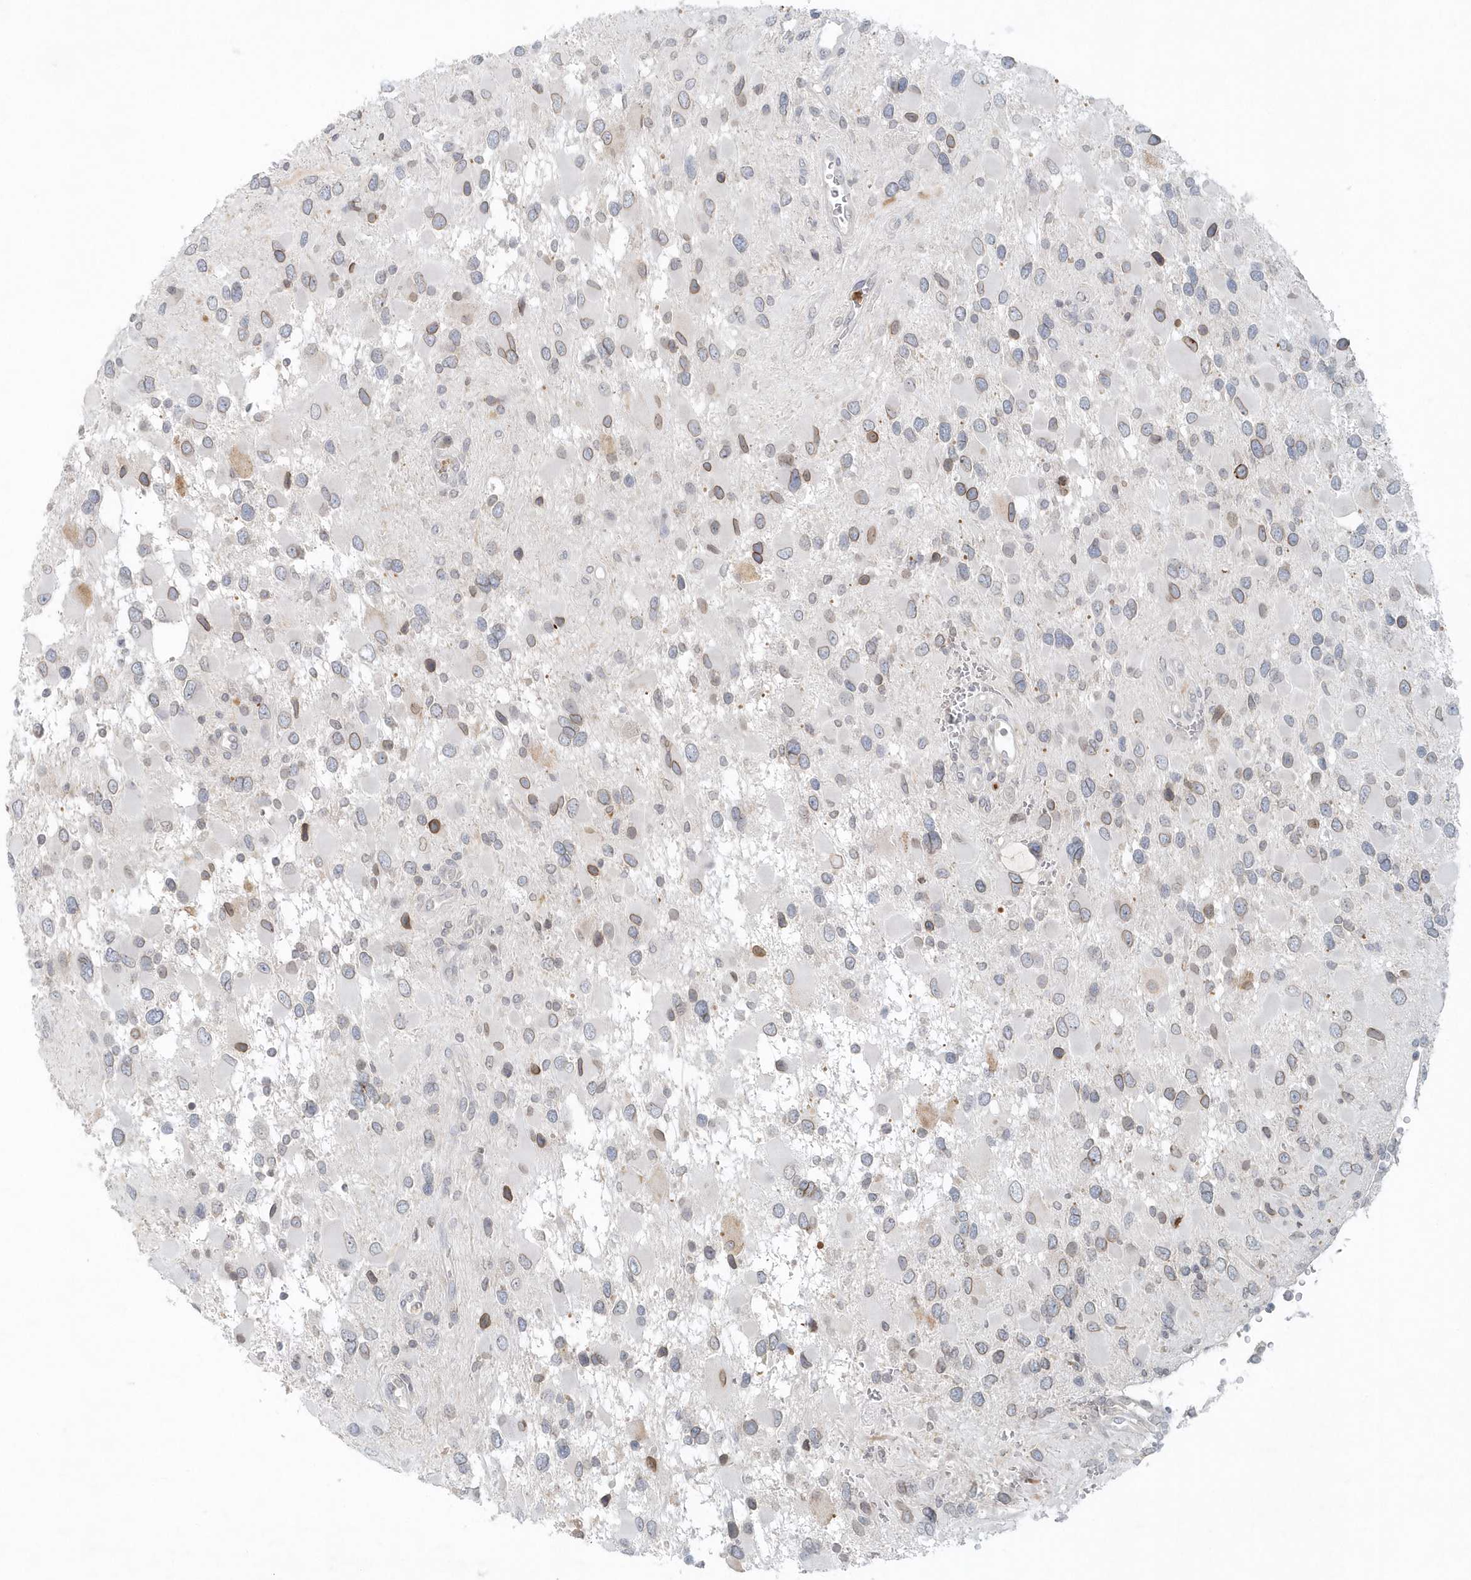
{"staining": {"intensity": "weak", "quantity": "<25%", "location": "cytoplasmic/membranous,nuclear"}, "tissue": "glioma", "cell_type": "Tumor cells", "image_type": "cancer", "snomed": [{"axis": "morphology", "description": "Glioma, malignant, High grade"}, {"axis": "topography", "description": "Brain"}], "caption": "Tumor cells are negative for protein expression in human high-grade glioma (malignant).", "gene": "NUP54", "patient": {"sex": "male", "age": 53}}